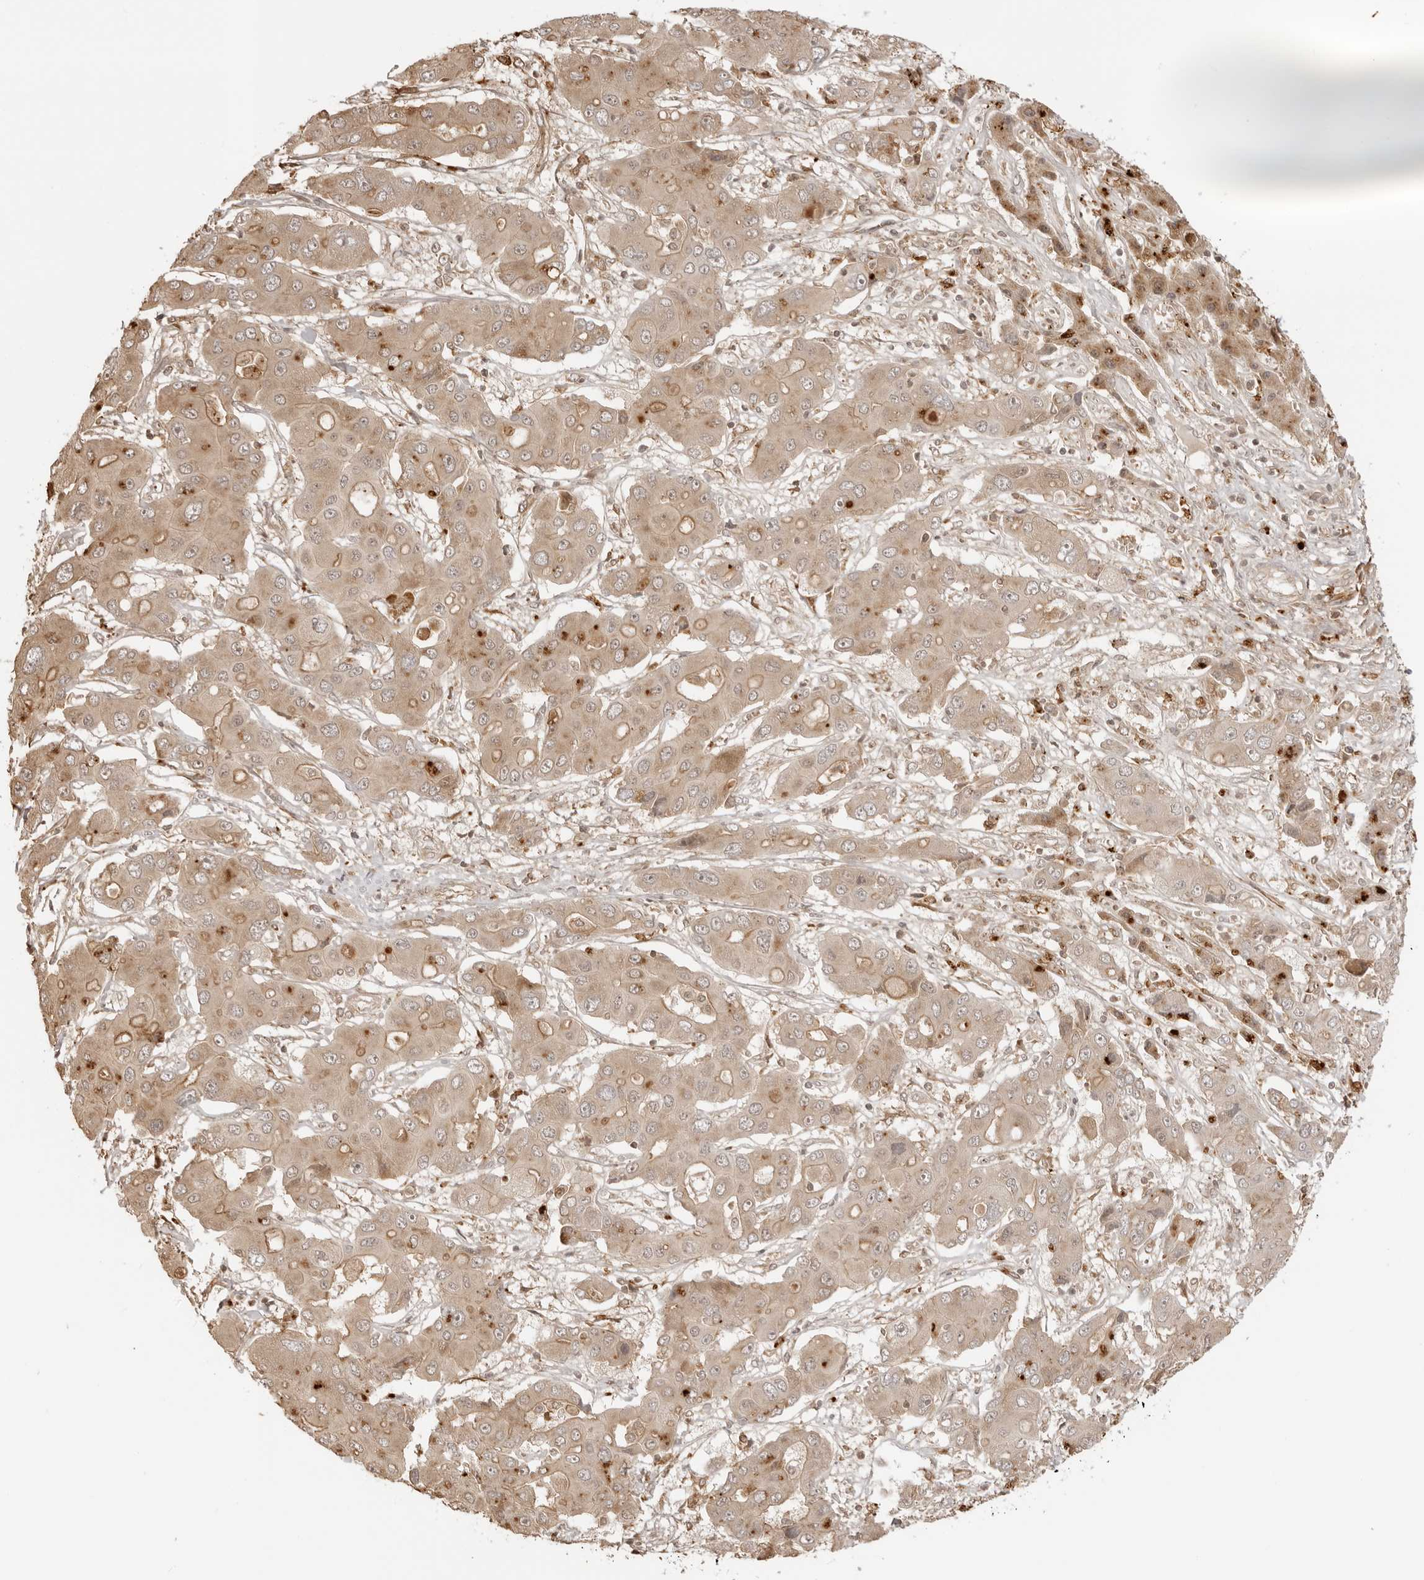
{"staining": {"intensity": "weak", "quantity": ">75%", "location": "cytoplasmic/membranous"}, "tissue": "liver cancer", "cell_type": "Tumor cells", "image_type": "cancer", "snomed": [{"axis": "morphology", "description": "Cholangiocarcinoma"}, {"axis": "topography", "description": "Liver"}], "caption": "Immunohistochemical staining of human cholangiocarcinoma (liver) demonstrates low levels of weak cytoplasmic/membranous protein positivity in approximately >75% of tumor cells.", "gene": "IKBKE", "patient": {"sex": "male", "age": 67}}